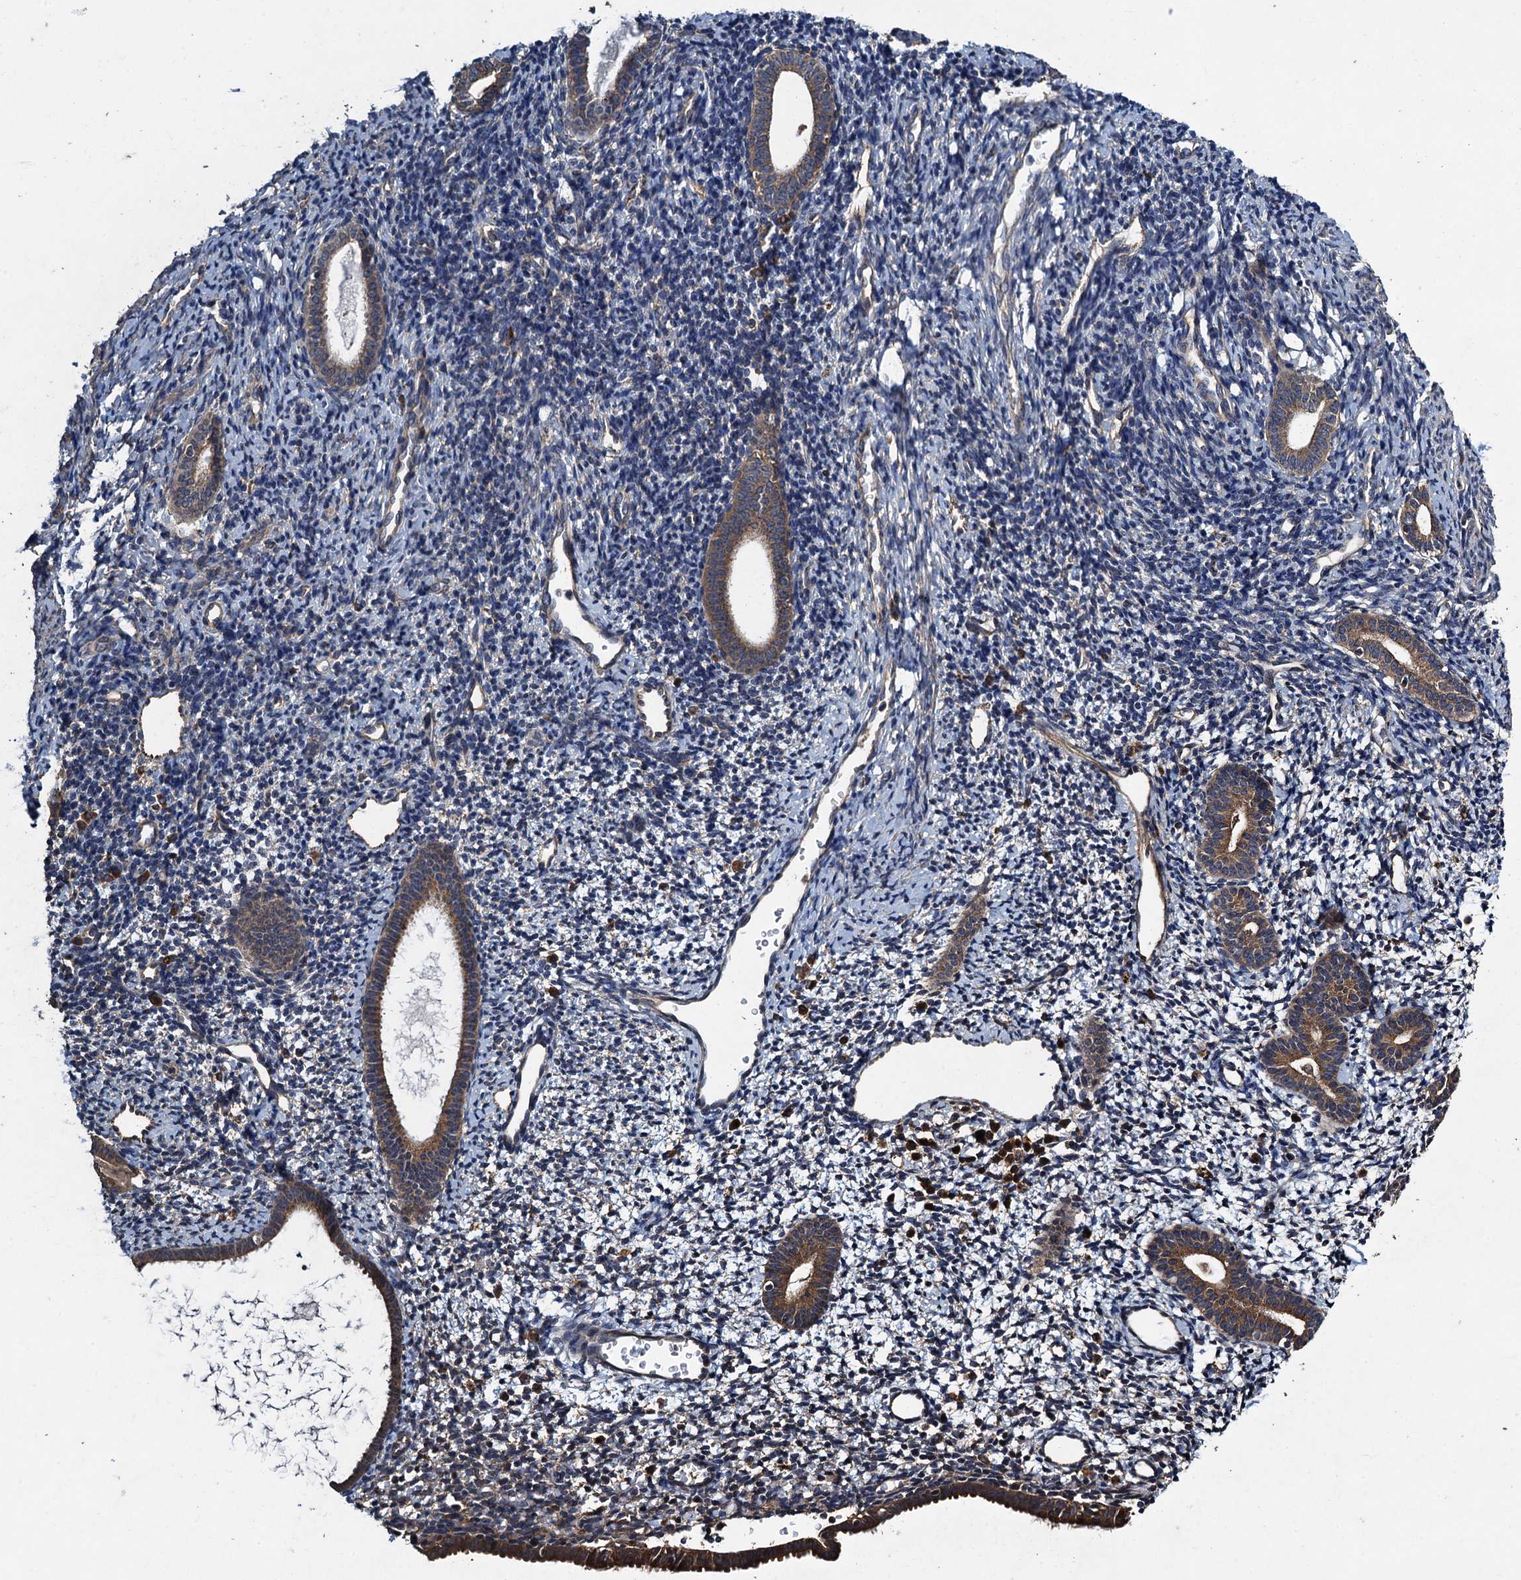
{"staining": {"intensity": "moderate", "quantity": "<25%", "location": "cytoplasmic/membranous"}, "tissue": "endometrium", "cell_type": "Cells in endometrial stroma", "image_type": "normal", "snomed": [{"axis": "morphology", "description": "Normal tissue, NOS"}, {"axis": "topography", "description": "Endometrium"}], "caption": "This image exhibits IHC staining of benign endometrium, with low moderate cytoplasmic/membranous expression in approximately <25% of cells in endometrial stroma.", "gene": "CNTN5", "patient": {"sex": "female", "age": 56}}